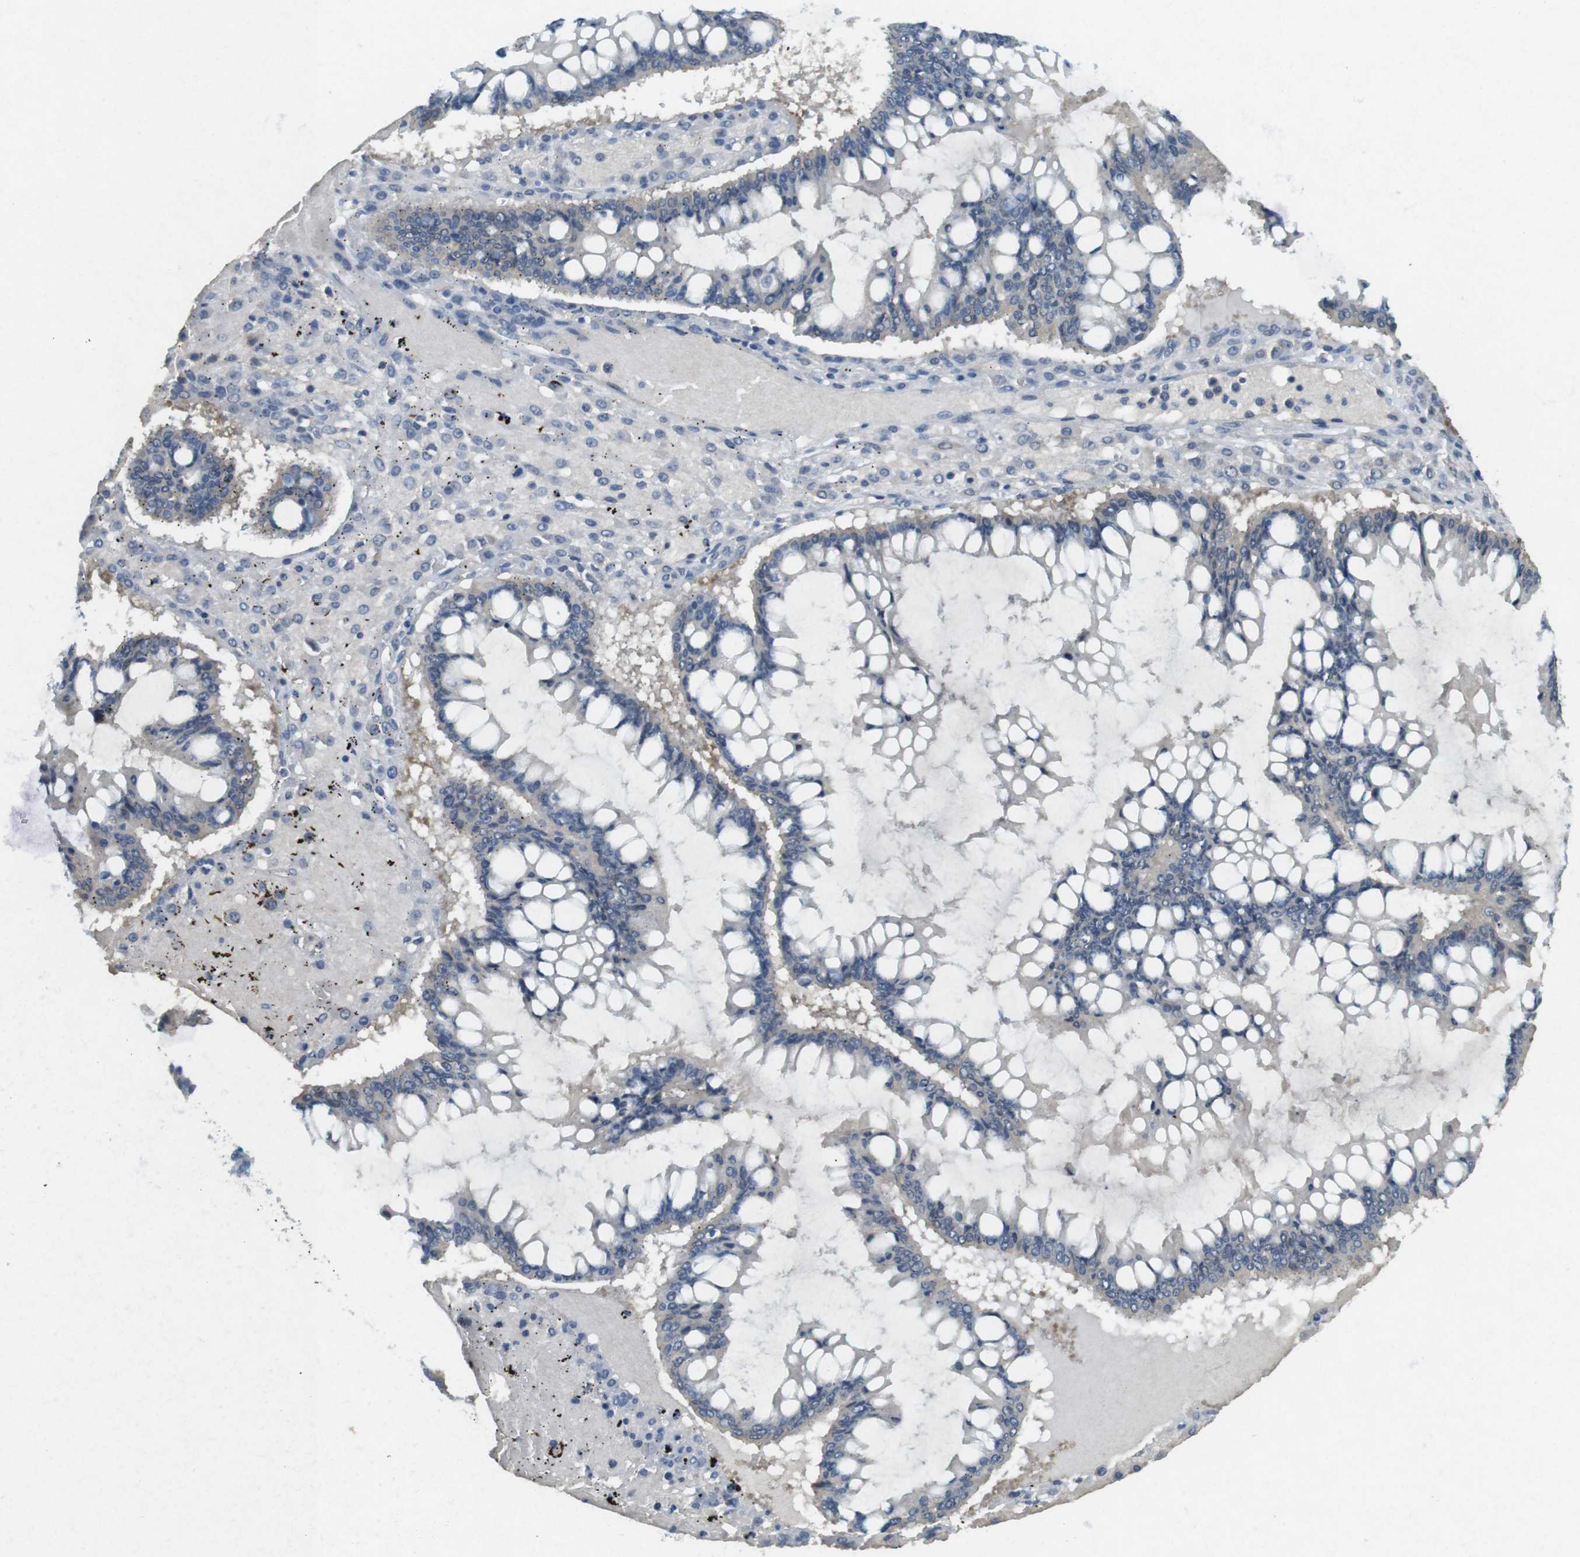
{"staining": {"intensity": "negative", "quantity": "none", "location": "none"}, "tissue": "ovarian cancer", "cell_type": "Tumor cells", "image_type": "cancer", "snomed": [{"axis": "morphology", "description": "Cystadenocarcinoma, mucinous, NOS"}, {"axis": "topography", "description": "Ovary"}], "caption": "IHC micrograph of ovarian cancer (mucinous cystadenocarcinoma) stained for a protein (brown), which displays no expression in tumor cells.", "gene": "SUGT1", "patient": {"sex": "female", "age": 73}}